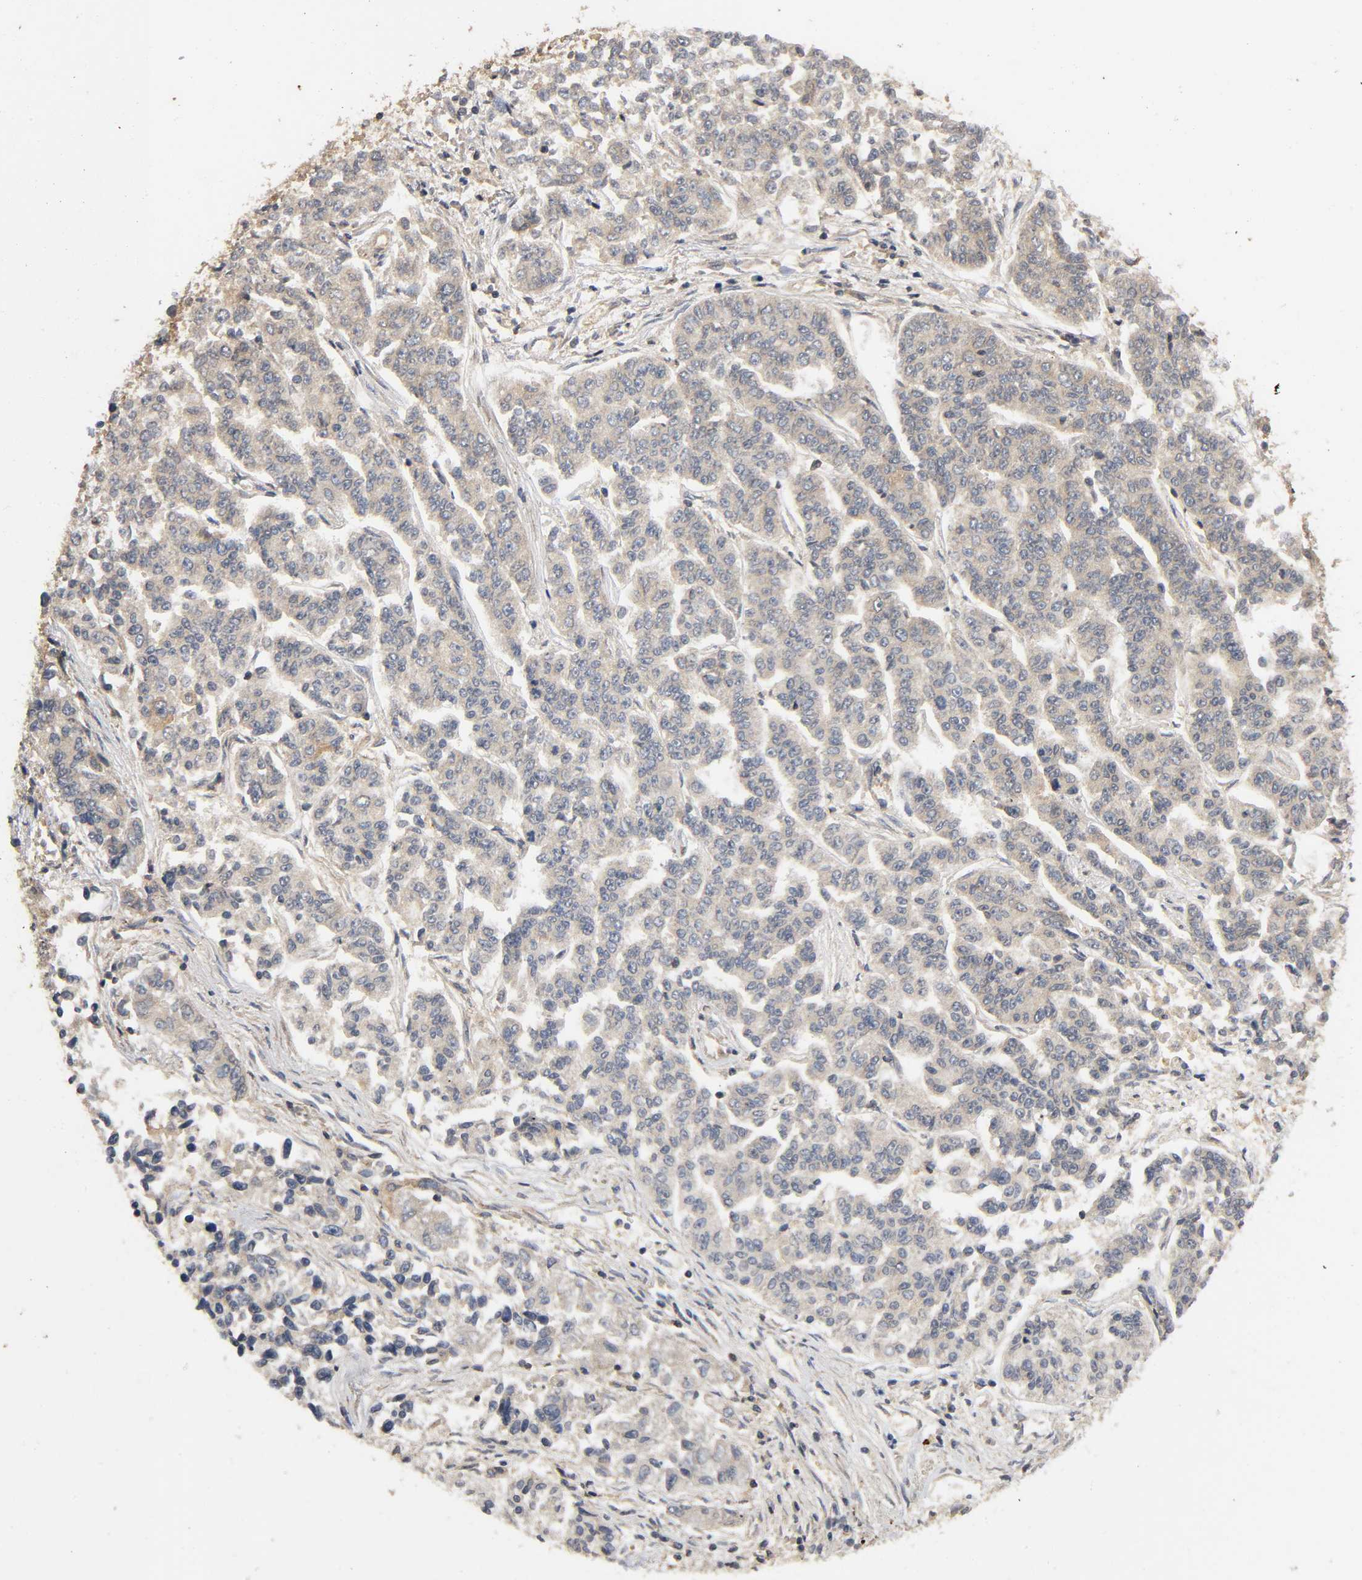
{"staining": {"intensity": "weak", "quantity": ">75%", "location": "cytoplasmic/membranous"}, "tissue": "lung cancer", "cell_type": "Tumor cells", "image_type": "cancer", "snomed": [{"axis": "morphology", "description": "Adenocarcinoma, NOS"}, {"axis": "topography", "description": "Lung"}], "caption": "IHC micrograph of neoplastic tissue: lung adenocarcinoma stained using immunohistochemistry demonstrates low levels of weak protein expression localized specifically in the cytoplasmic/membranous of tumor cells, appearing as a cytoplasmic/membranous brown color.", "gene": "IKBKB", "patient": {"sex": "male", "age": 84}}